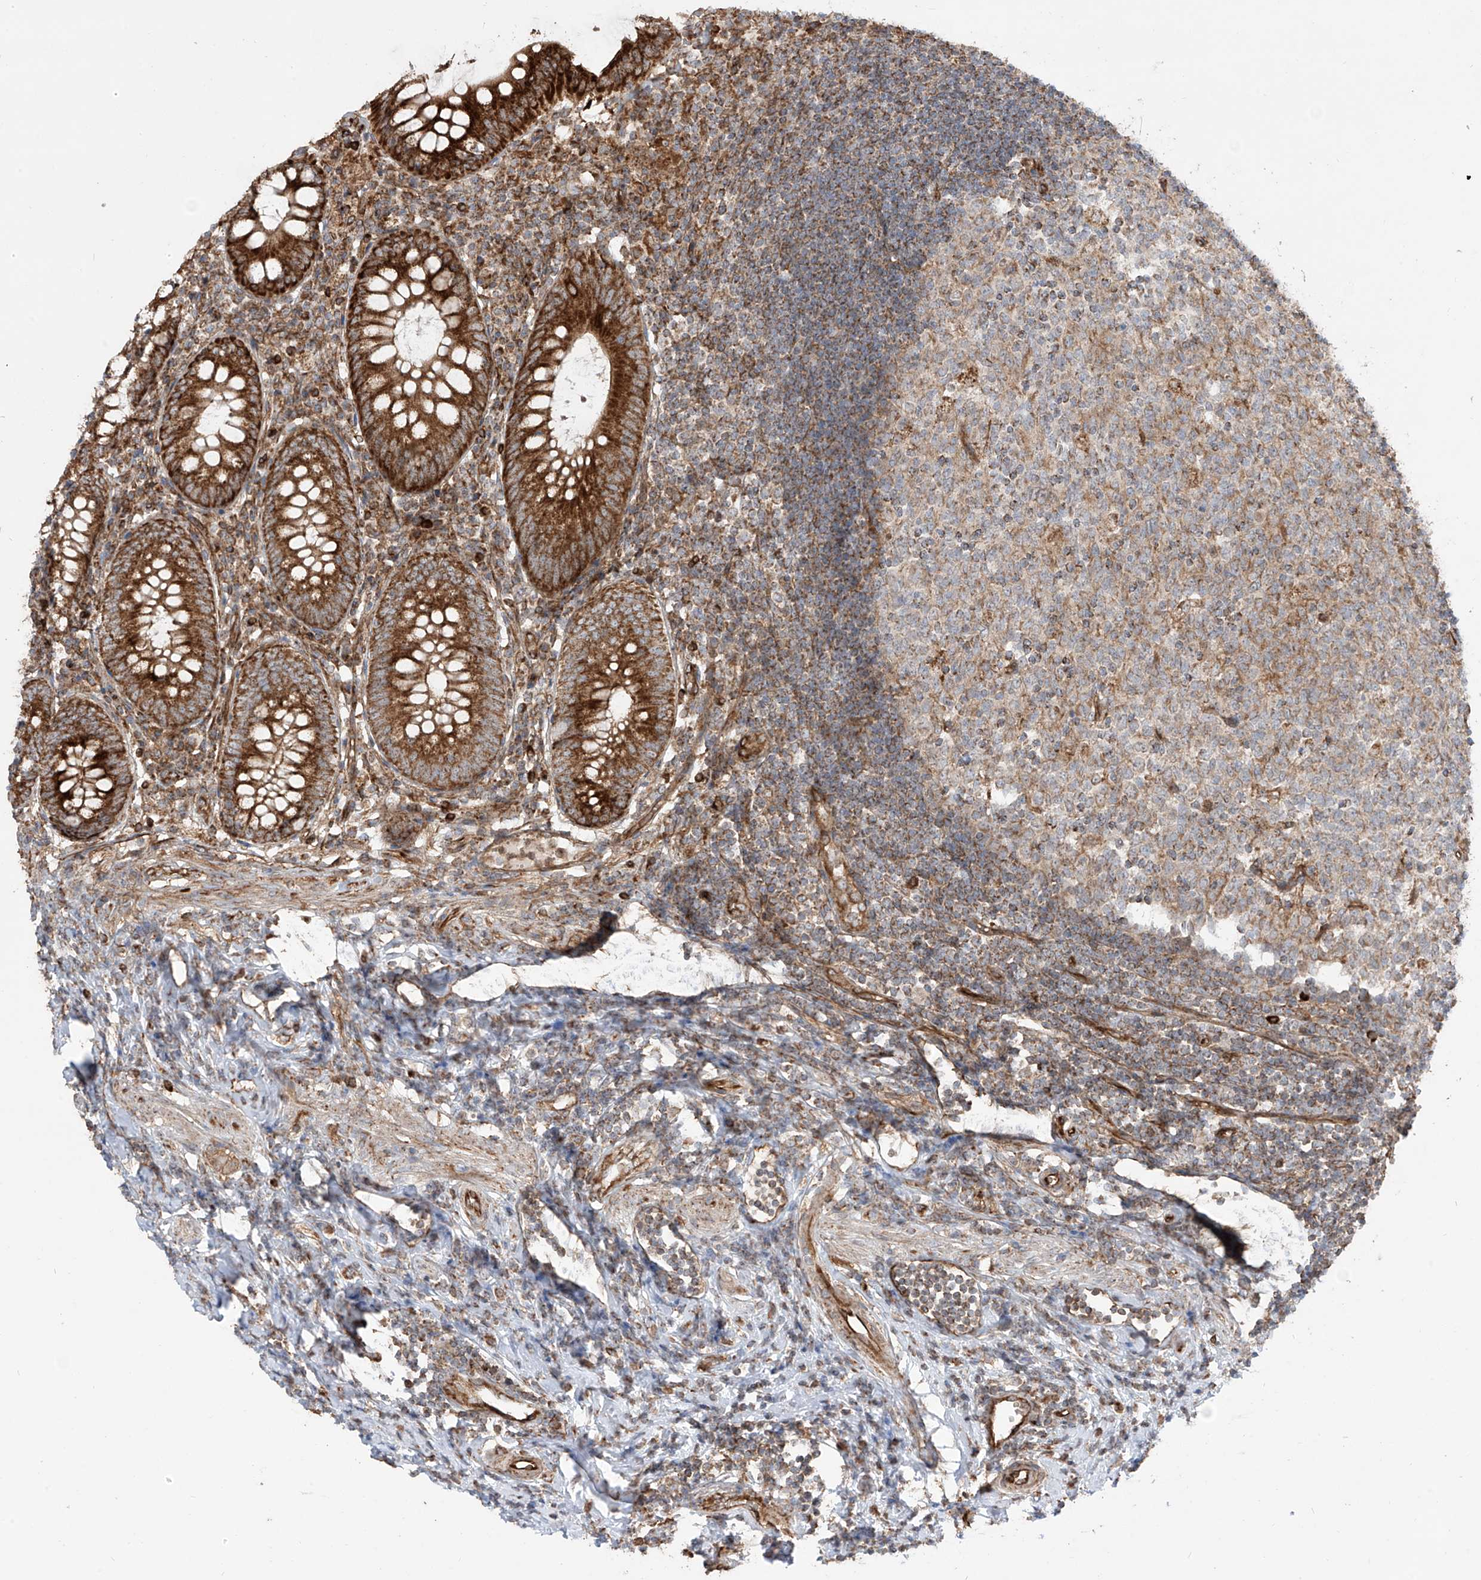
{"staining": {"intensity": "strong", "quantity": ">75%", "location": "cytoplasmic/membranous"}, "tissue": "appendix", "cell_type": "Glandular cells", "image_type": "normal", "snomed": [{"axis": "morphology", "description": "Normal tissue, NOS"}, {"axis": "topography", "description": "Appendix"}], "caption": "DAB immunohistochemical staining of benign appendix reveals strong cytoplasmic/membranous protein staining in about >75% of glandular cells.", "gene": "EIF5B", "patient": {"sex": "female", "age": 54}}